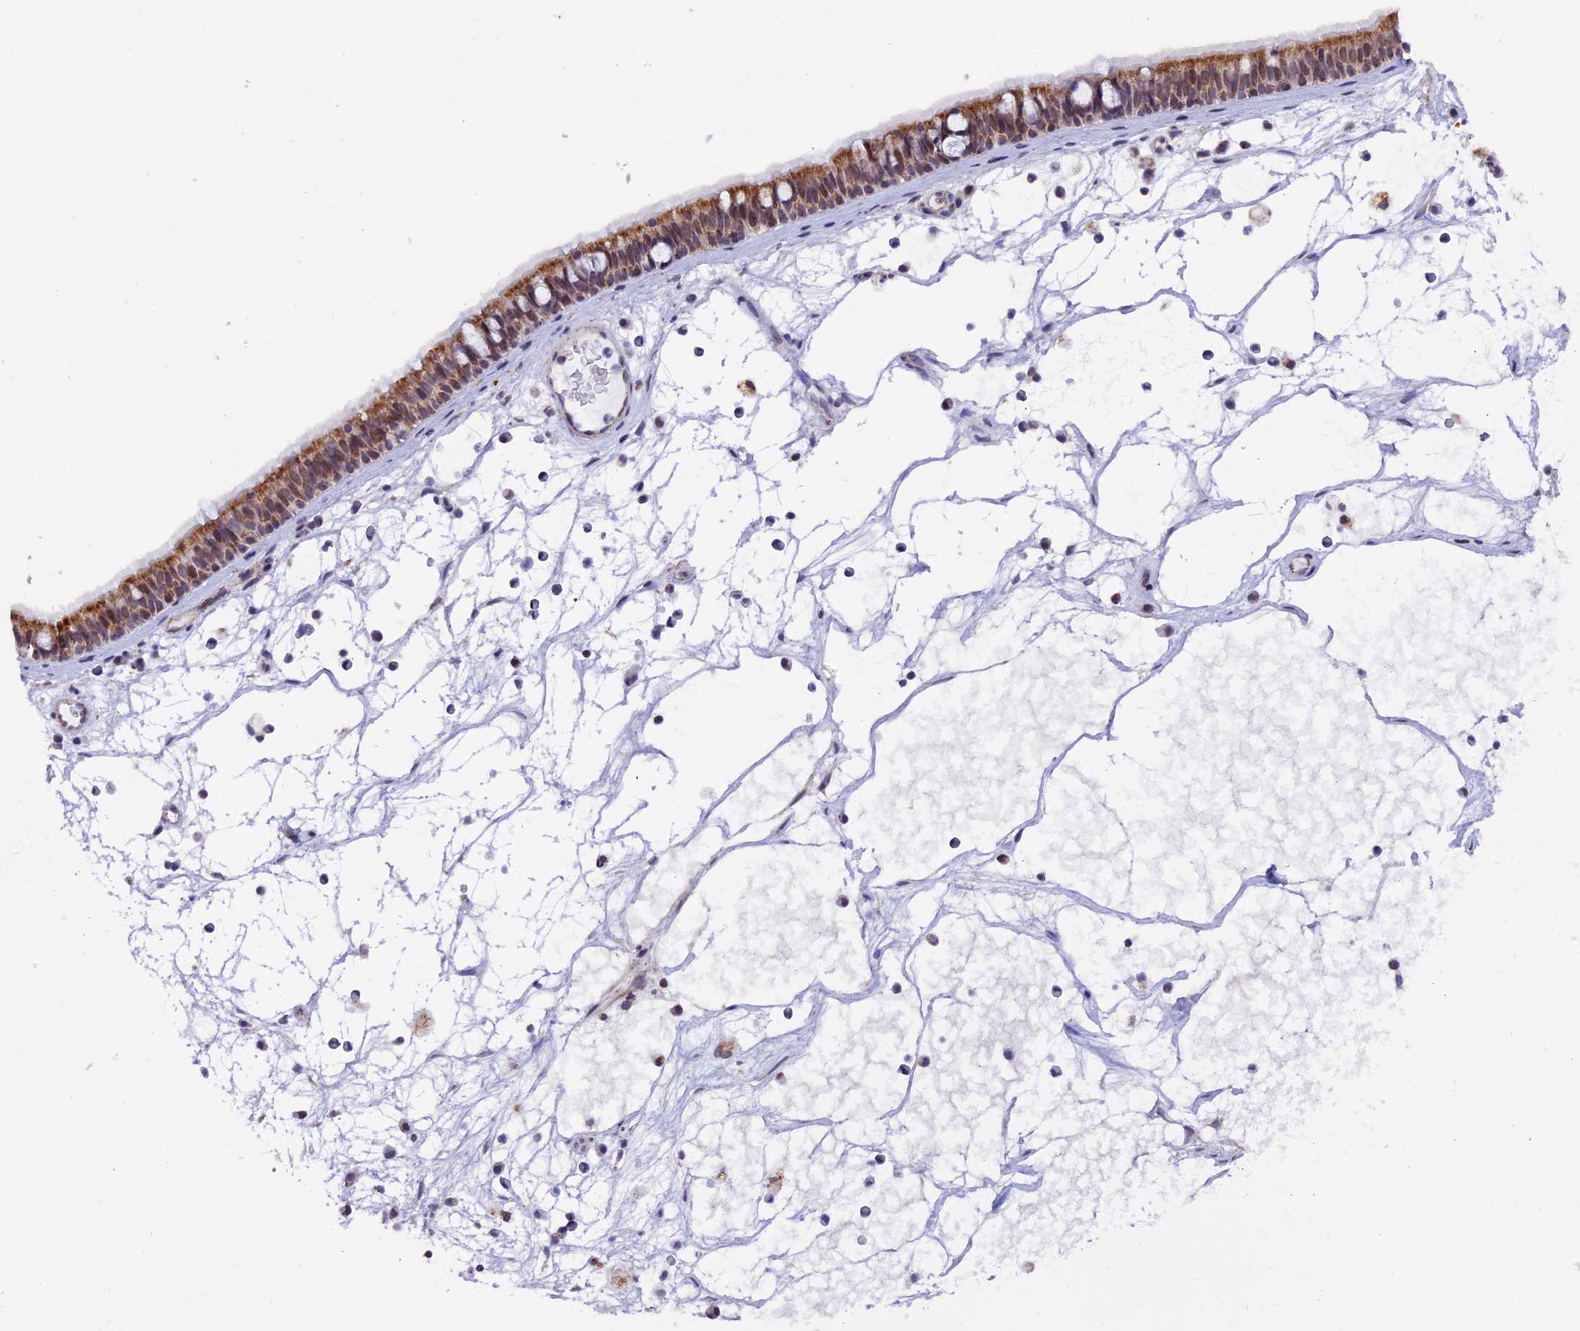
{"staining": {"intensity": "moderate", "quantity": ">75%", "location": "cytoplasmic/membranous"}, "tissue": "nasopharynx", "cell_type": "Respiratory epithelial cells", "image_type": "normal", "snomed": [{"axis": "morphology", "description": "Normal tissue, NOS"}, {"axis": "morphology", "description": "Inflammation, NOS"}, {"axis": "morphology", "description": "Malignant melanoma, Metastatic site"}, {"axis": "topography", "description": "Nasopharynx"}], "caption": "A photomicrograph showing moderate cytoplasmic/membranous expression in about >75% of respiratory epithelial cells in unremarkable nasopharynx, as visualized by brown immunohistochemical staining.", "gene": "TFAM", "patient": {"sex": "male", "age": 70}}